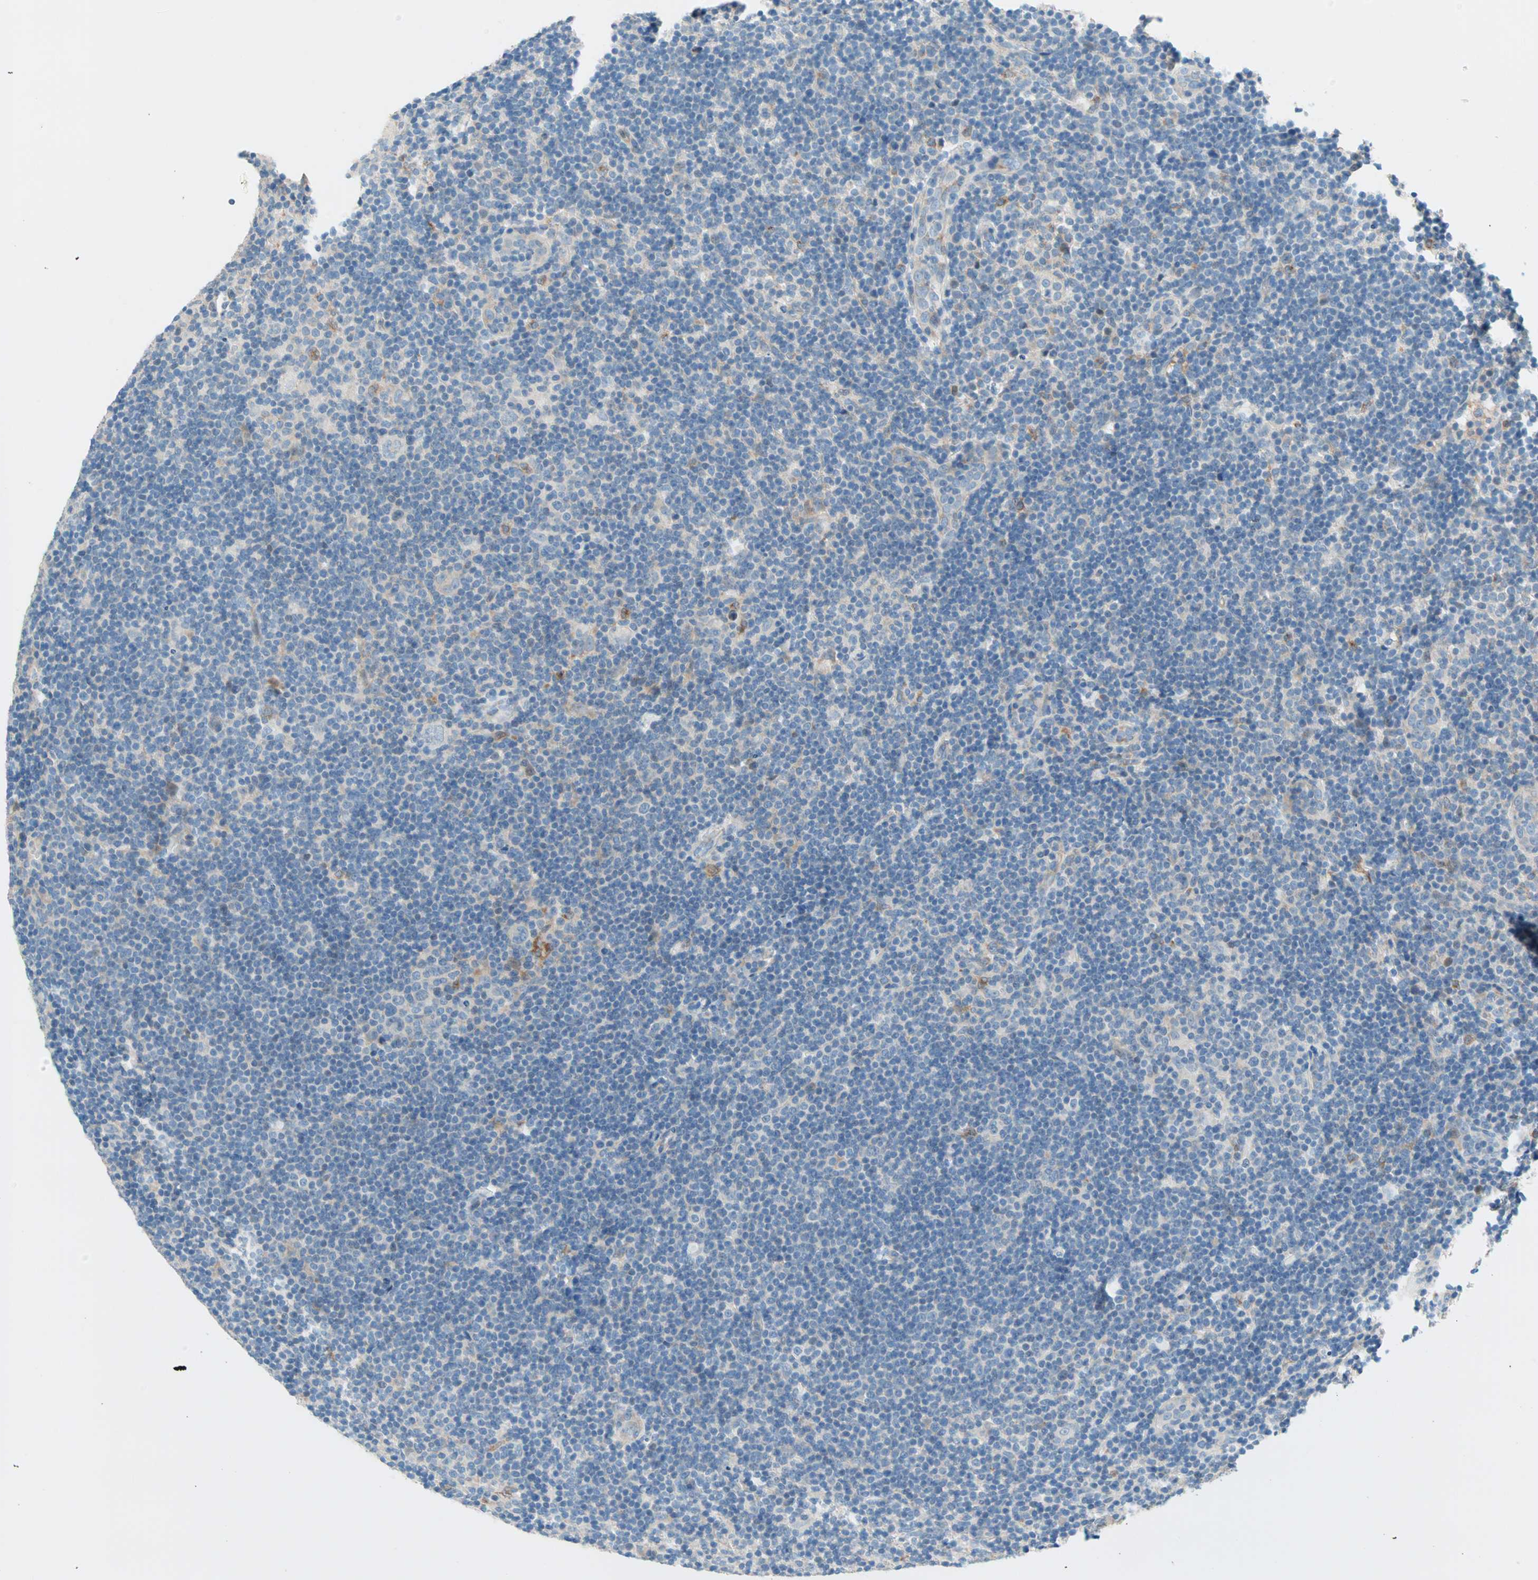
{"staining": {"intensity": "weak", "quantity": "<25%", "location": "cytoplasmic/membranous"}, "tissue": "lymphoma", "cell_type": "Tumor cells", "image_type": "cancer", "snomed": [{"axis": "morphology", "description": "Hodgkin's disease, NOS"}, {"axis": "topography", "description": "Lymph node"}], "caption": "Tumor cells are negative for protein expression in human lymphoma. The staining is performed using DAB (3,3'-diaminobenzidine) brown chromogen with nuclei counter-stained in using hematoxylin.", "gene": "TMEM163", "patient": {"sex": "female", "age": 57}}